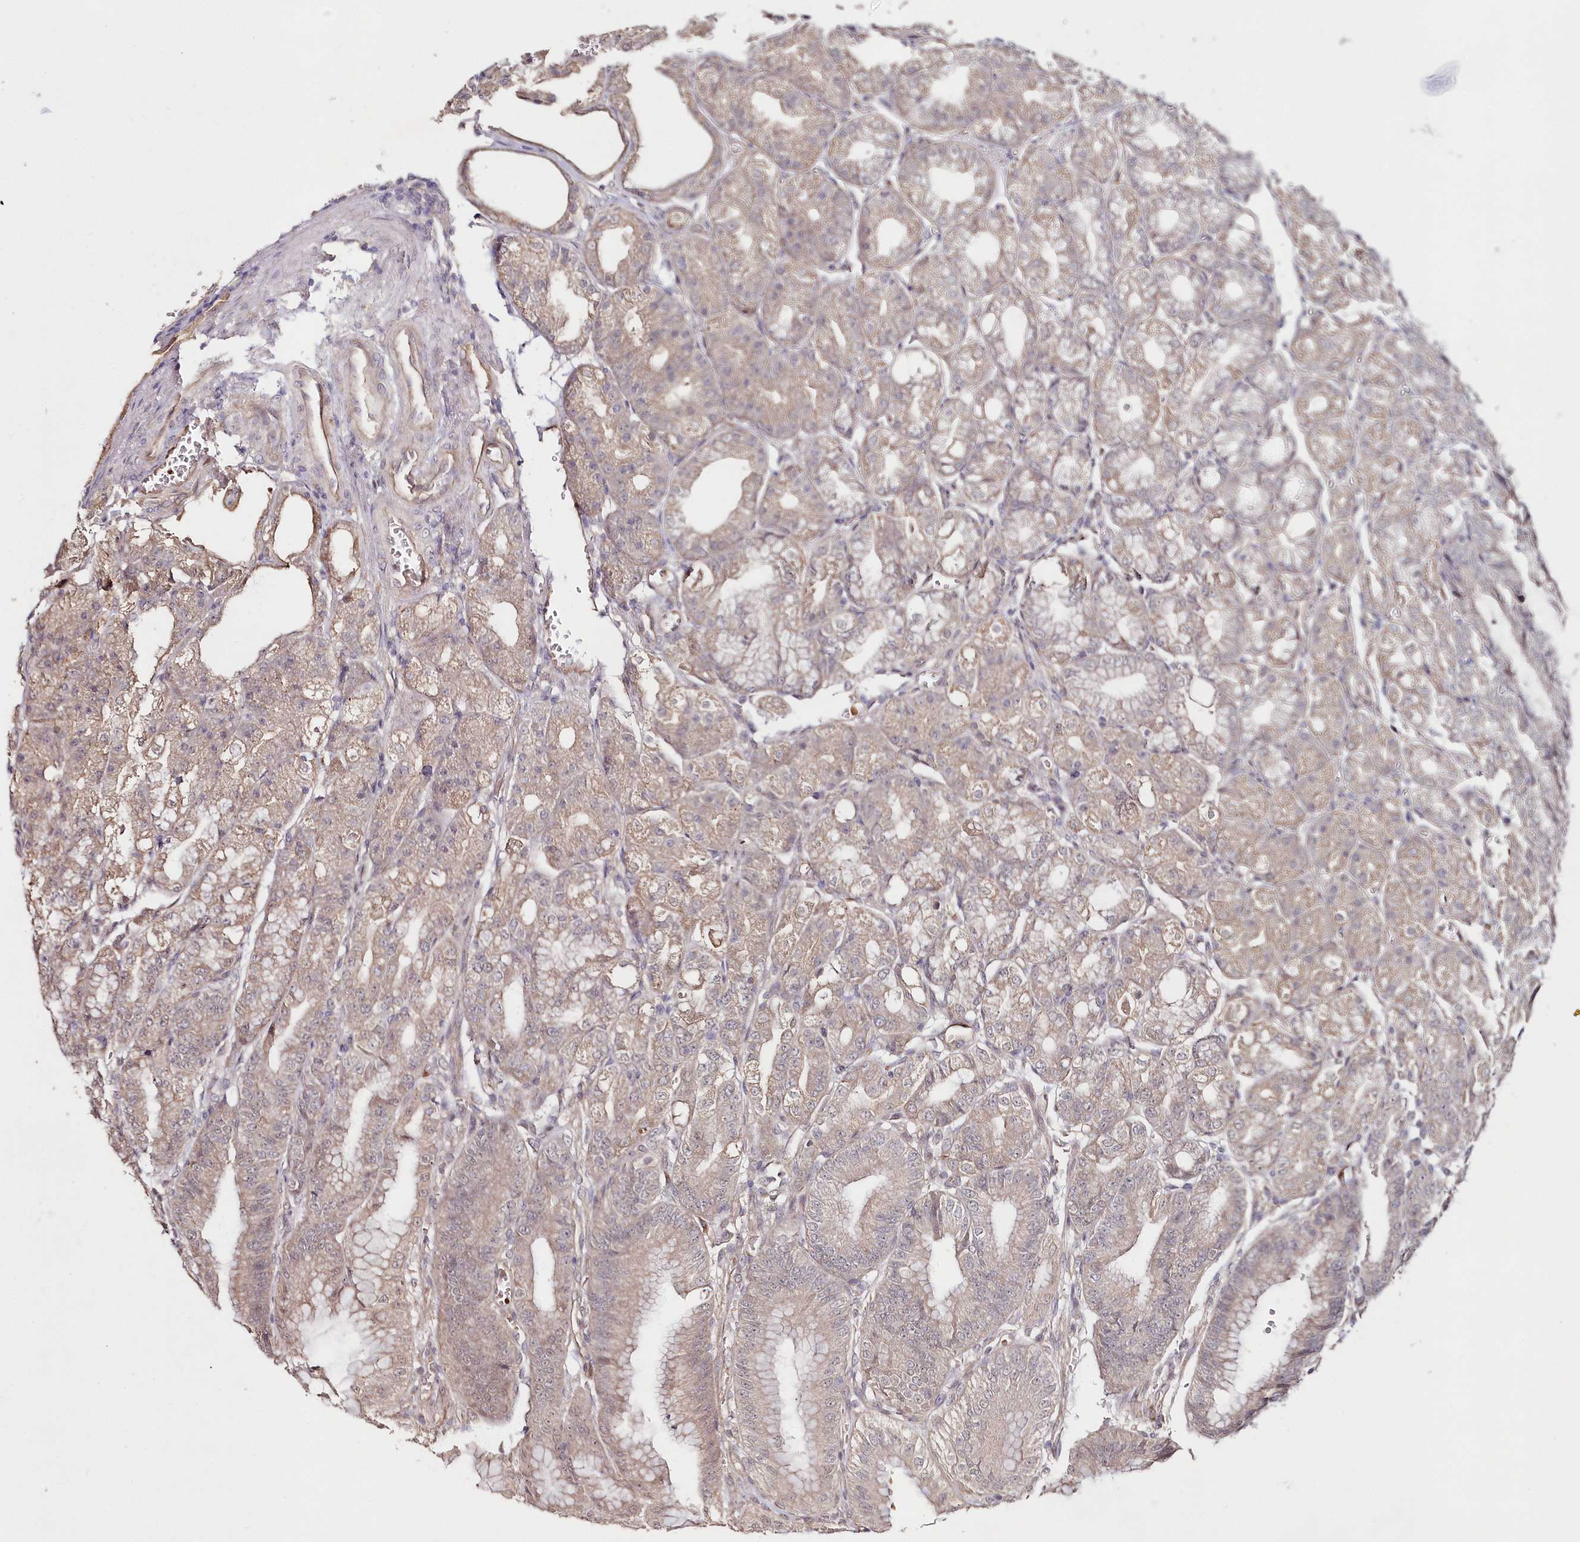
{"staining": {"intensity": "moderate", "quantity": ">75%", "location": "cytoplasmic/membranous"}, "tissue": "stomach", "cell_type": "Glandular cells", "image_type": "normal", "snomed": [{"axis": "morphology", "description": "Normal tissue, NOS"}, {"axis": "topography", "description": "Stomach, lower"}], "caption": "Stomach stained for a protein exhibits moderate cytoplasmic/membranous positivity in glandular cells. The staining was performed using DAB, with brown indicating positive protein expression. Nuclei are stained blue with hematoxylin.", "gene": "HYCC2", "patient": {"sex": "male", "age": 71}}